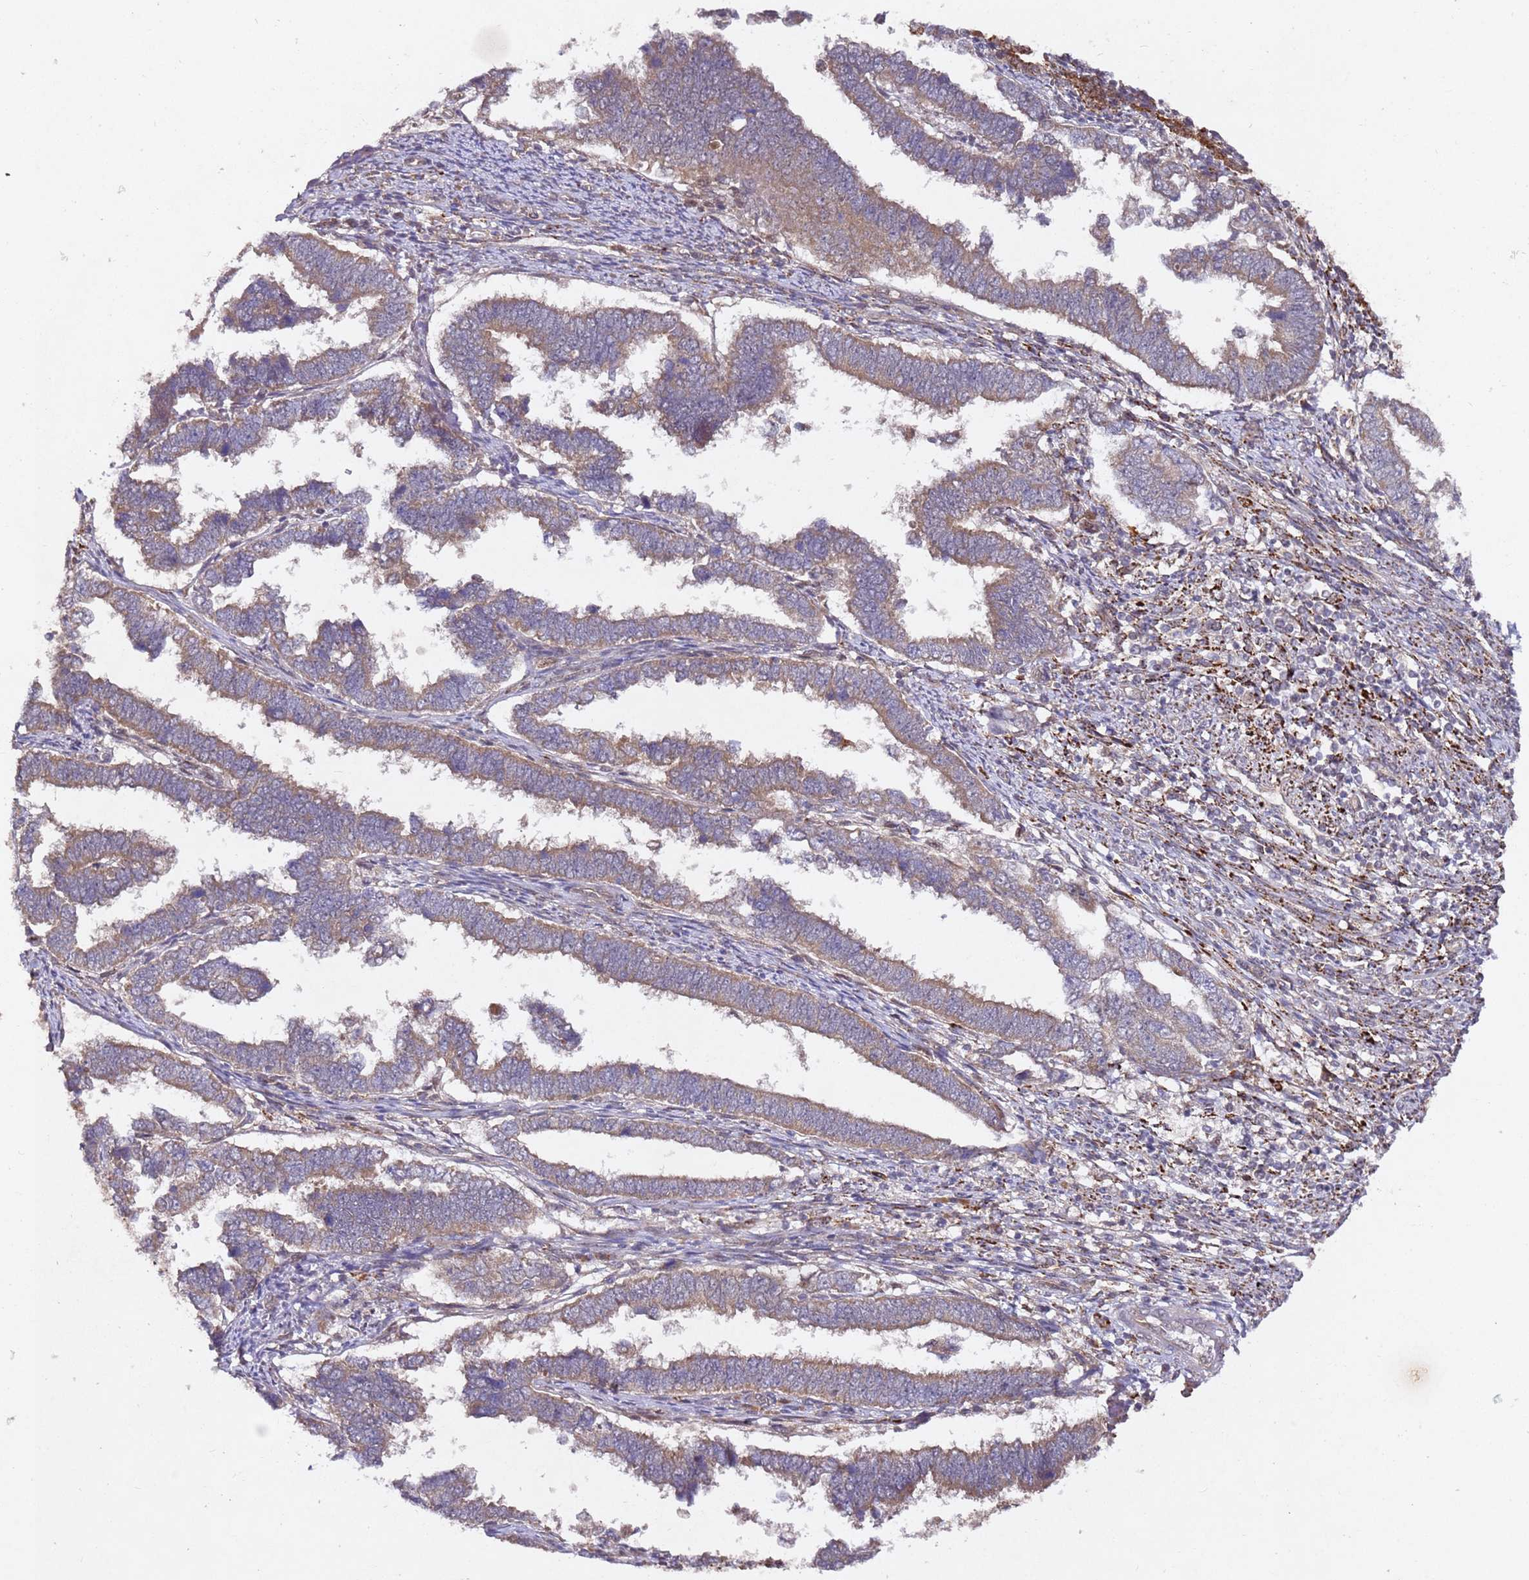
{"staining": {"intensity": "weak", "quantity": ">75%", "location": "cytoplasmic/membranous"}, "tissue": "endometrial cancer", "cell_type": "Tumor cells", "image_type": "cancer", "snomed": [{"axis": "morphology", "description": "Adenocarcinoma, NOS"}, {"axis": "topography", "description": "Endometrium"}], "caption": "Human adenocarcinoma (endometrial) stained with a protein marker exhibits weak staining in tumor cells.", "gene": "ALG11", "patient": {"sex": "female", "age": 75}}